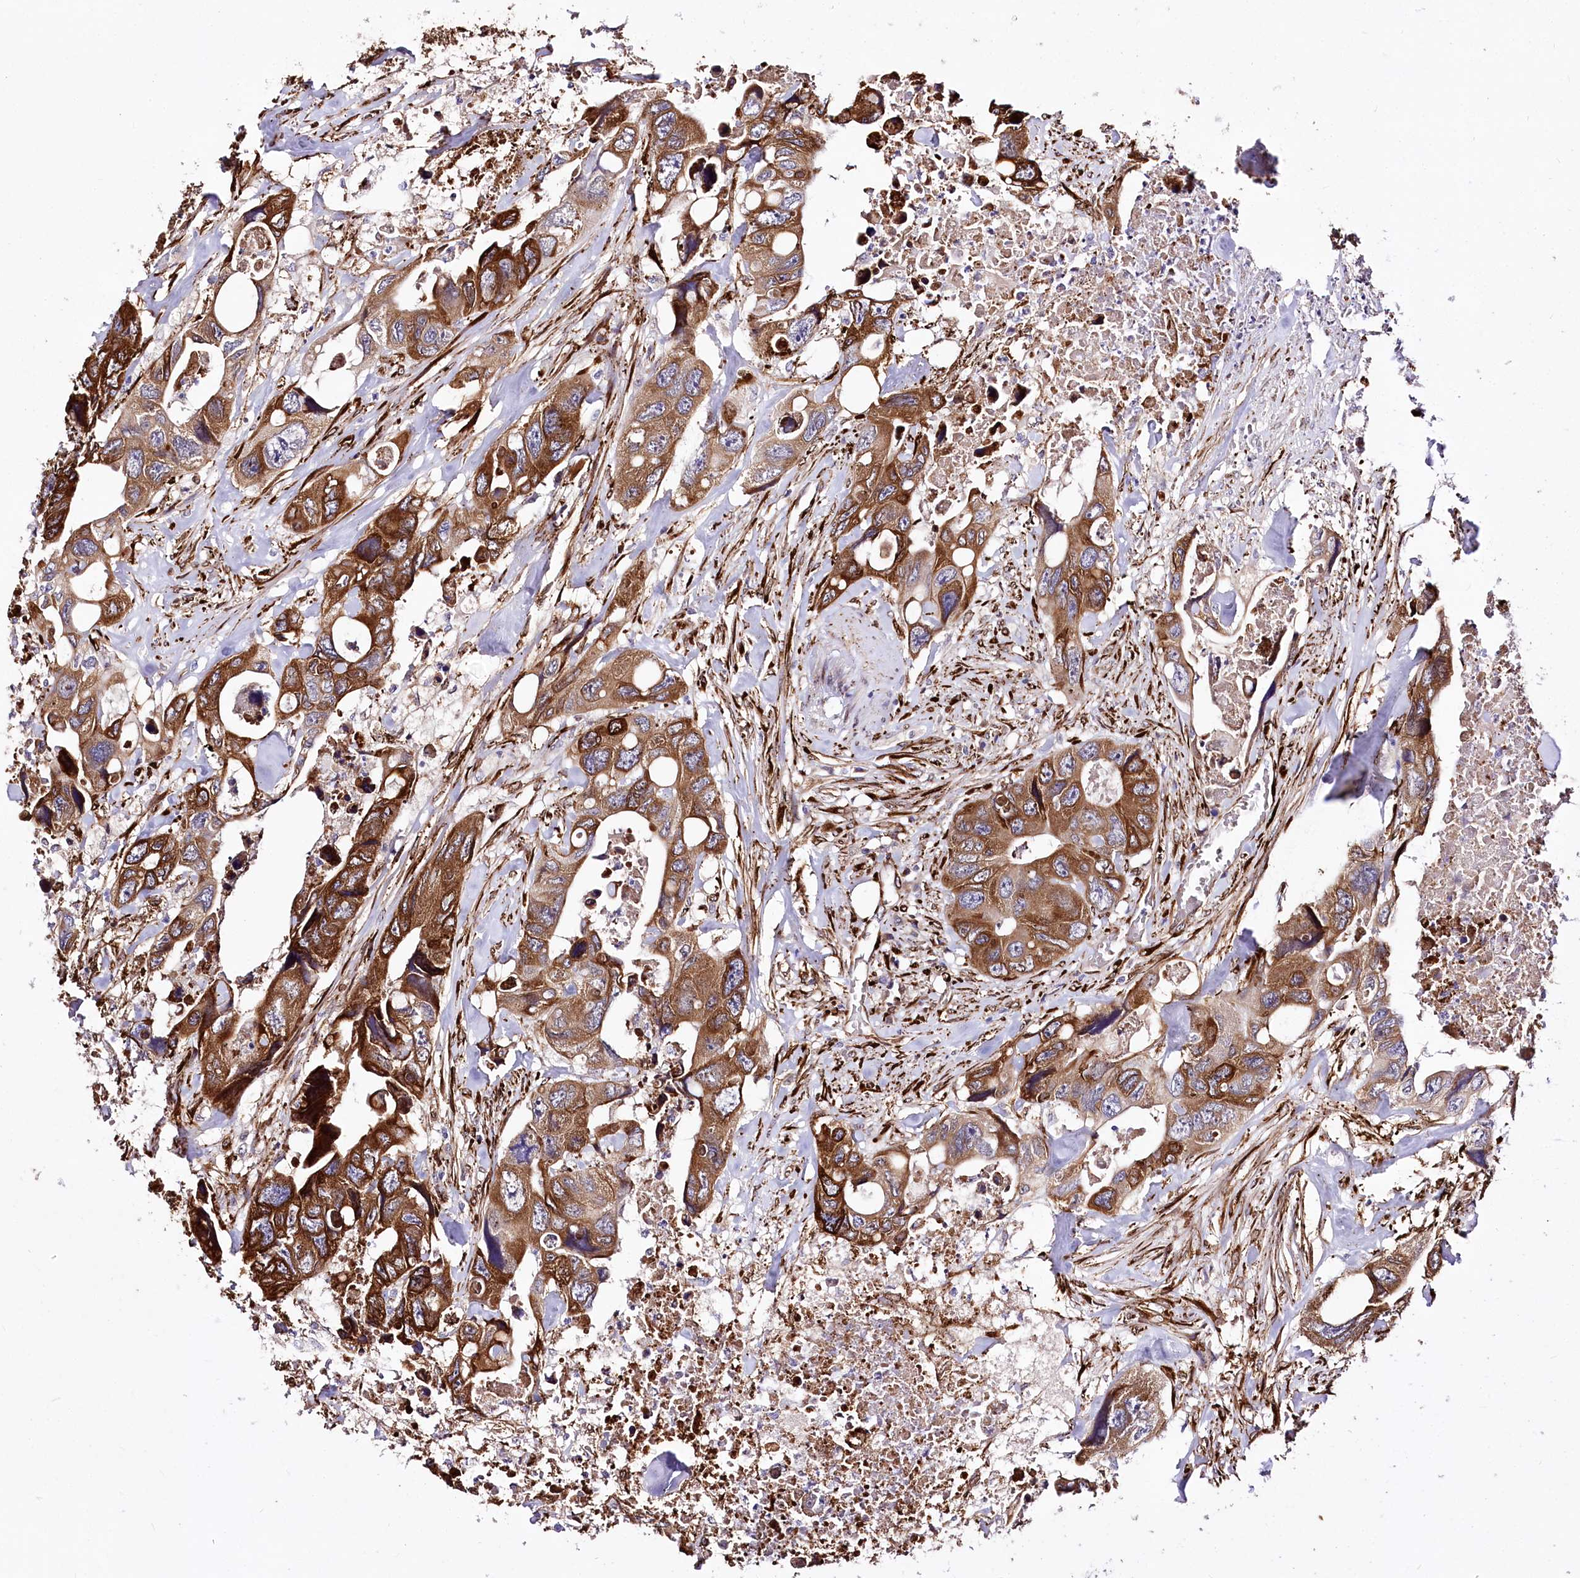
{"staining": {"intensity": "strong", "quantity": ">75%", "location": "cytoplasmic/membranous"}, "tissue": "colorectal cancer", "cell_type": "Tumor cells", "image_type": "cancer", "snomed": [{"axis": "morphology", "description": "Adenocarcinoma, NOS"}, {"axis": "topography", "description": "Rectum"}], "caption": "DAB (3,3'-diaminobenzidine) immunohistochemical staining of human colorectal adenocarcinoma exhibits strong cytoplasmic/membranous protein positivity in about >75% of tumor cells.", "gene": "WWC1", "patient": {"sex": "male", "age": 57}}